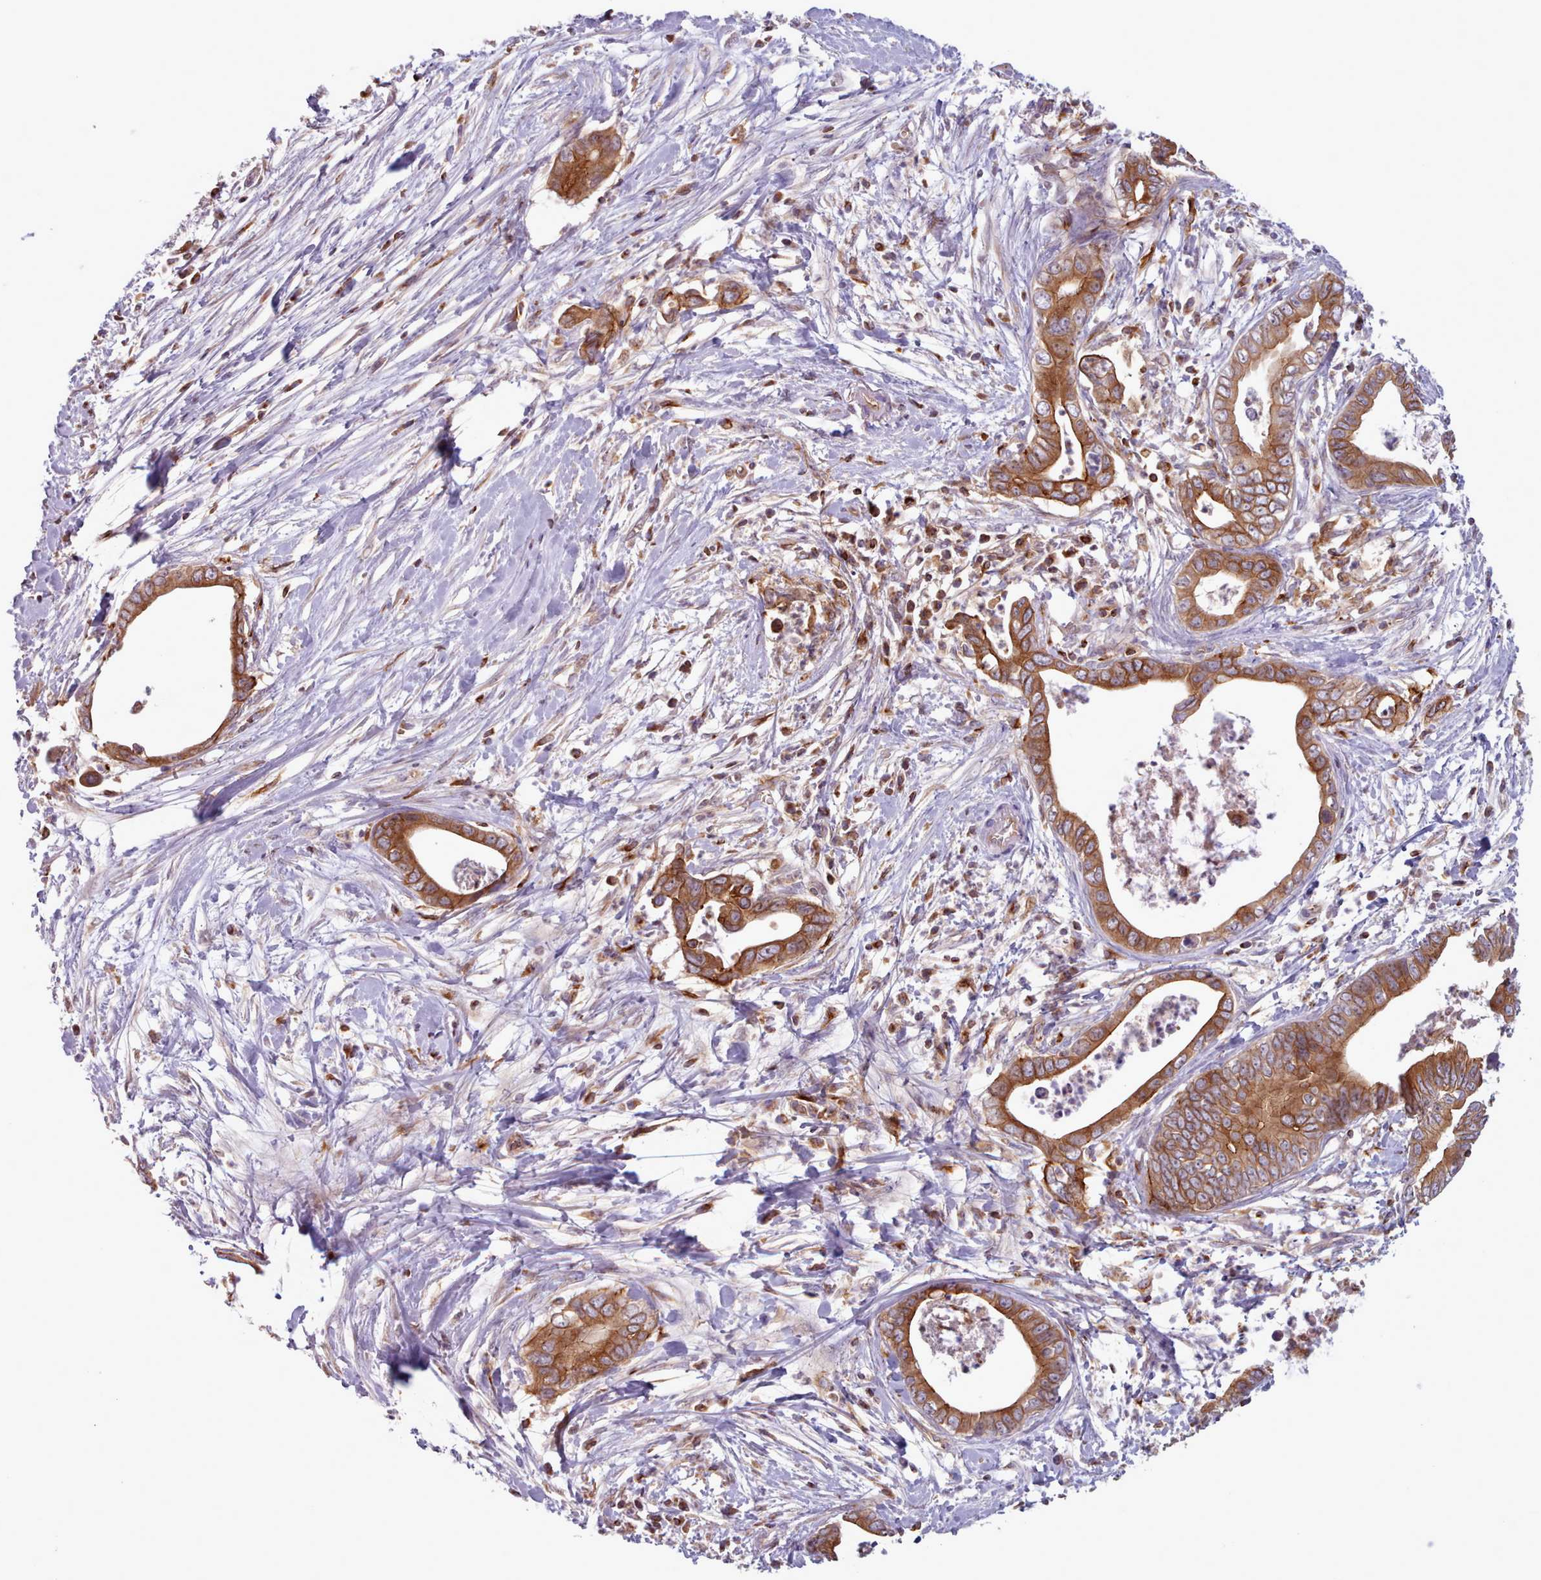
{"staining": {"intensity": "strong", "quantity": ">75%", "location": "cytoplasmic/membranous"}, "tissue": "pancreatic cancer", "cell_type": "Tumor cells", "image_type": "cancer", "snomed": [{"axis": "morphology", "description": "Adenocarcinoma, NOS"}, {"axis": "topography", "description": "Pancreas"}], "caption": "Protein staining of pancreatic cancer (adenocarcinoma) tissue displays strong cytoplasmic/membranous expression in about >75% of tumor cells. The staining is performed using DAB (3,3'-diaminobenzidine) brown chromogen to label protein expression. The nuclei are counter-stained blue using hematoxylin.", "gene": "CRYBG1", "patient": {"sex": "male", "age": 75}}